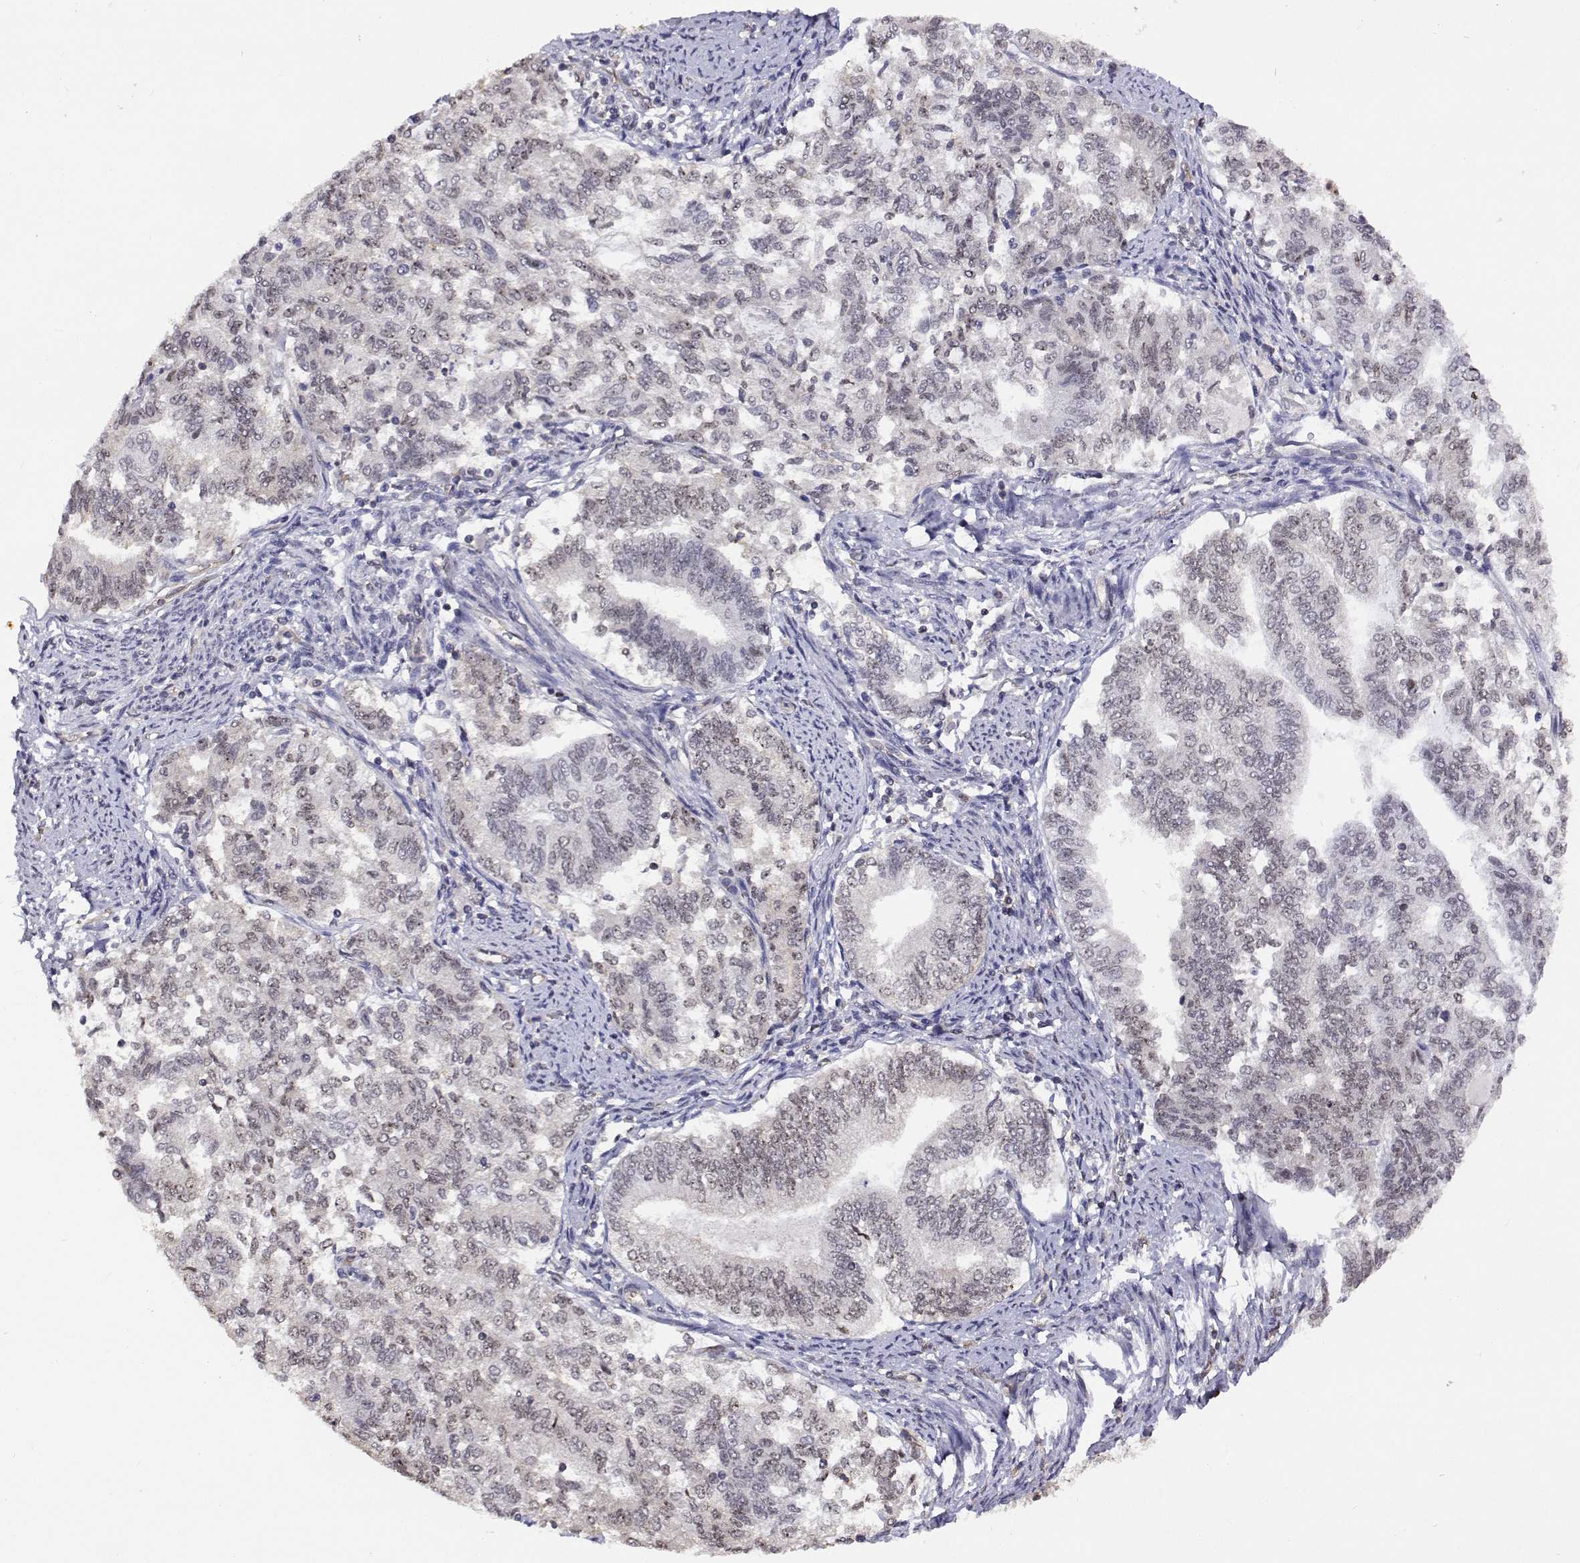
{"staining": {"intensity": "weak", "quantity": "<25%", "location": "nuclear"}, "tissue": "endometrial cancer", "cell_type": "Tumor cells", "image_type": "cancer", "snomed": [{"axis": "morphology", "description": "Adenocarcinoma, NOS"}, {"axis": "topography", "description": "Endometrium"}], "caption": "Immunohistochemistry of human endometrial adenocarcinoma demonstrates no positivity in tumor cells. Brightfield microscopy of immunohistochemistry stained with DAB (3,3'-diaminobenzidine) (brown) and hematoxylin (blue), captured at high magnification.", "gene": "NHP2", "patient": {"sex": "female", "age": 65}}